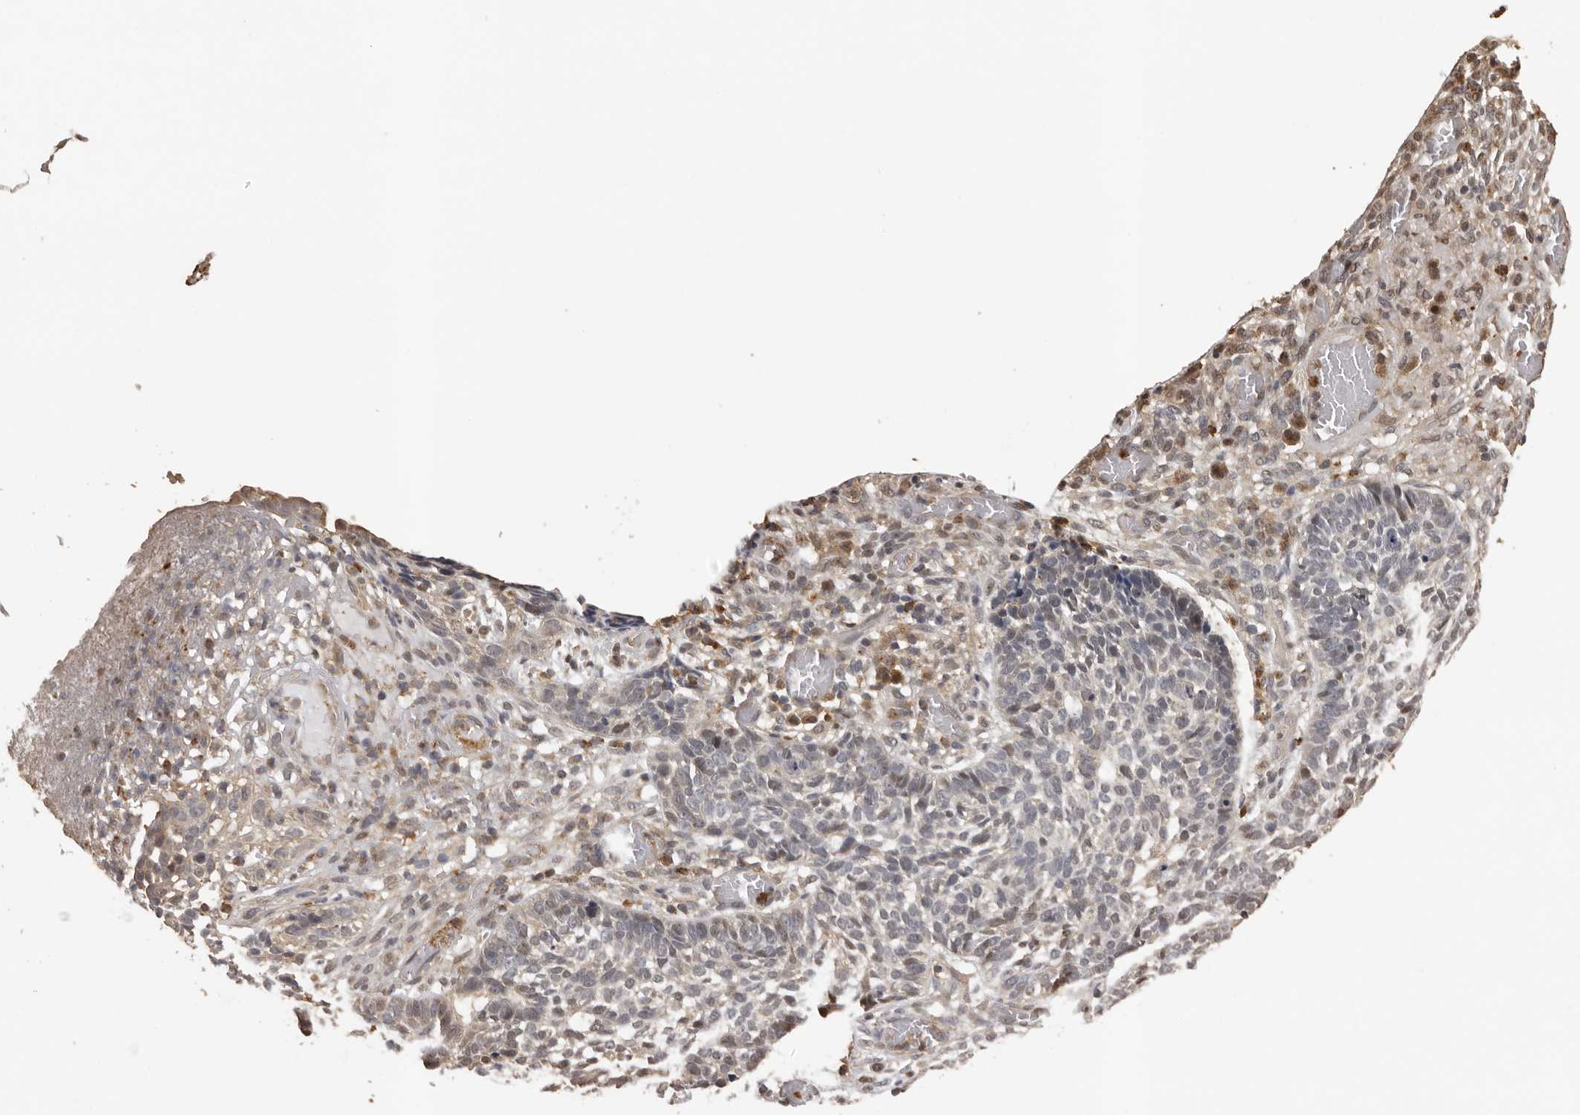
{"staining": {"intensity": "negative", "quantity": "none", "location": "none"}, "tissue": "skin cancer", "cell_type": "Tumor cells", "image_type": "cancer", "snomed": [{"axis": "morphology", "description": "Basal cell carcinoma"}, {"axis": "topography", "description": "Skin"}], "caption": "High magnification brightfield microscopy of skin cancer stained with DAB (brown) and counterstained with hematoxylin (blue): tumor cells show no significant positivity.", "gene": "KIF2B", "patient": {"sex": "male", "age": 85}}